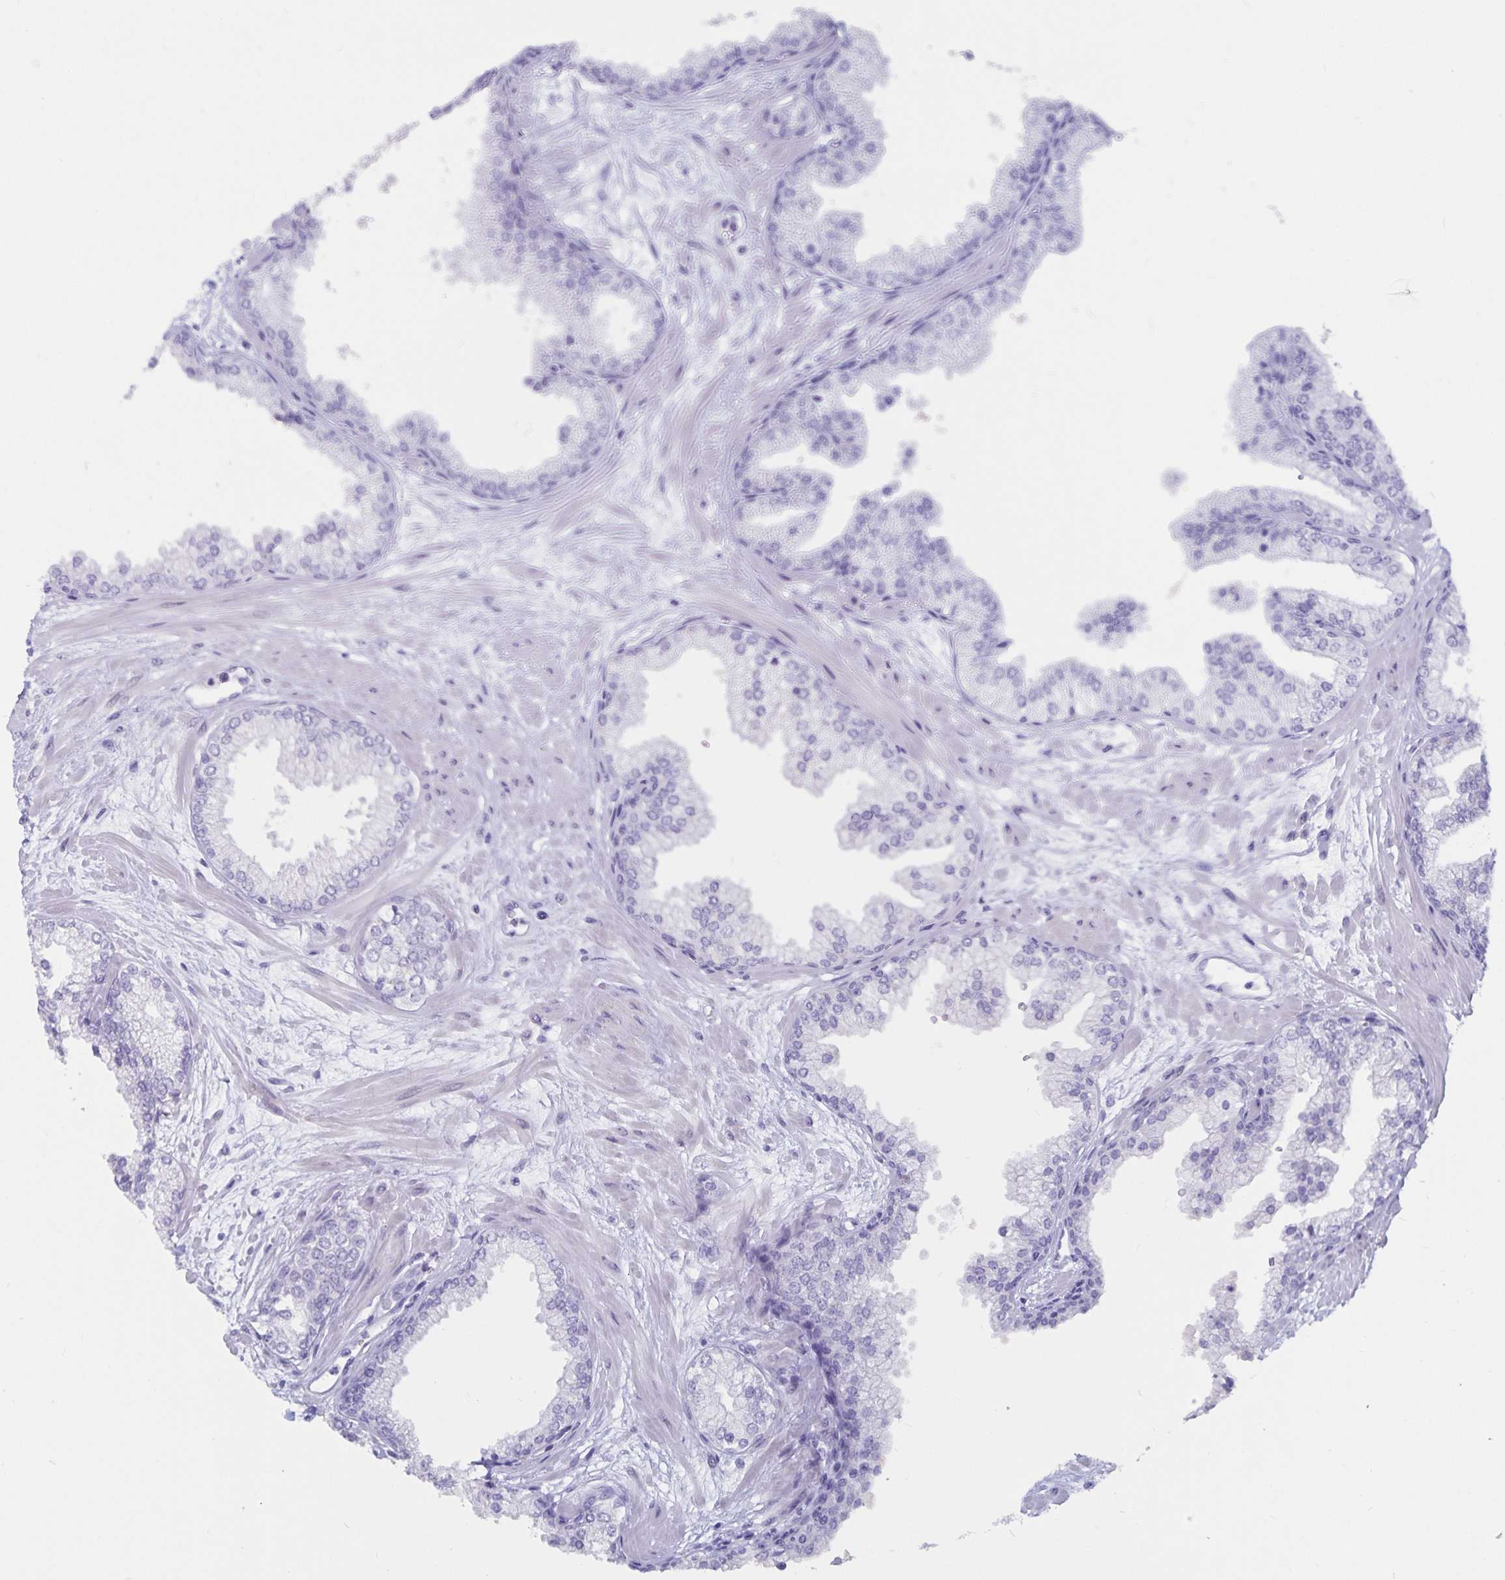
{"staining": {"intensity": "negative", "quantity": "none", "location": "none"}, "tissue": "prostate", "cell_type": "Glandular cells", "image_type": "normal", "snomed": [{"axis": "morphology", "description": "Normal tissue, NOS"}, {"axis": "topography", "description": "Prostate"}, {"axis": "topography", "description": "Peripheral nerve tissue"}], "caption": "Prostate stained for a protein using immunohistochemistry reveals no staining glandular cells.", "gene": "GPR137", "patient": {"sex": "male", "age": 61}}